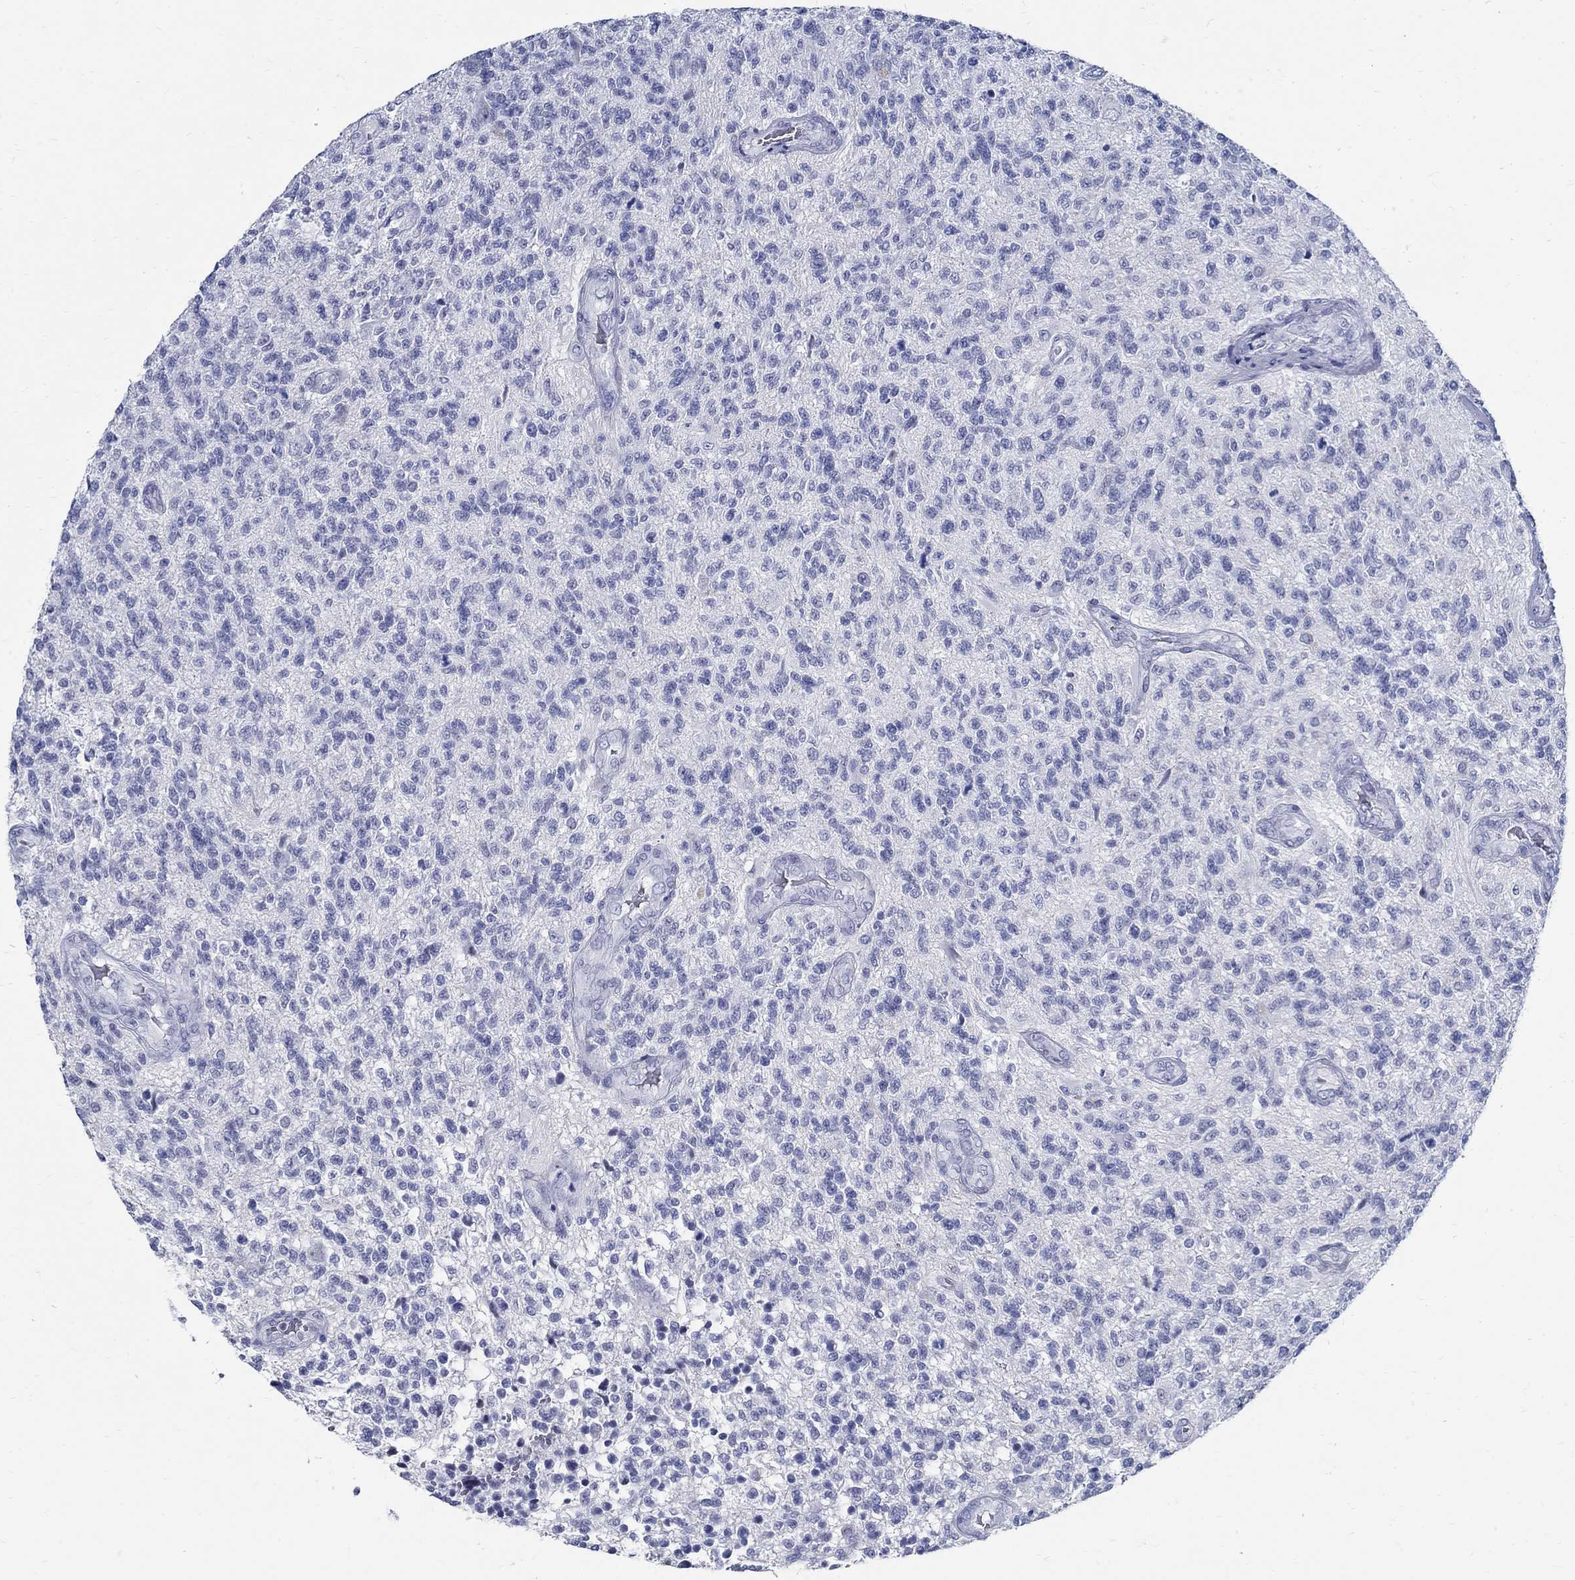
{"staining": {"intensity": "negative", "quantity": "none", "location": "none"}, "tissue": "glioma", "cell_type": "Tumor cells", "image_type": "cancer", "snomed": [{"axis": "morphology", "description": "Glioma, malignant, High grade"}, {"axis": "topography", "description": "Brain"}], "caption": "Glioma was stained to show a protein in brown. There is no significant expression in tumor cells. Nuclei are stained in blue.", "gene": "BSPRY", "patient": {"sex": "male", "age": 56}}